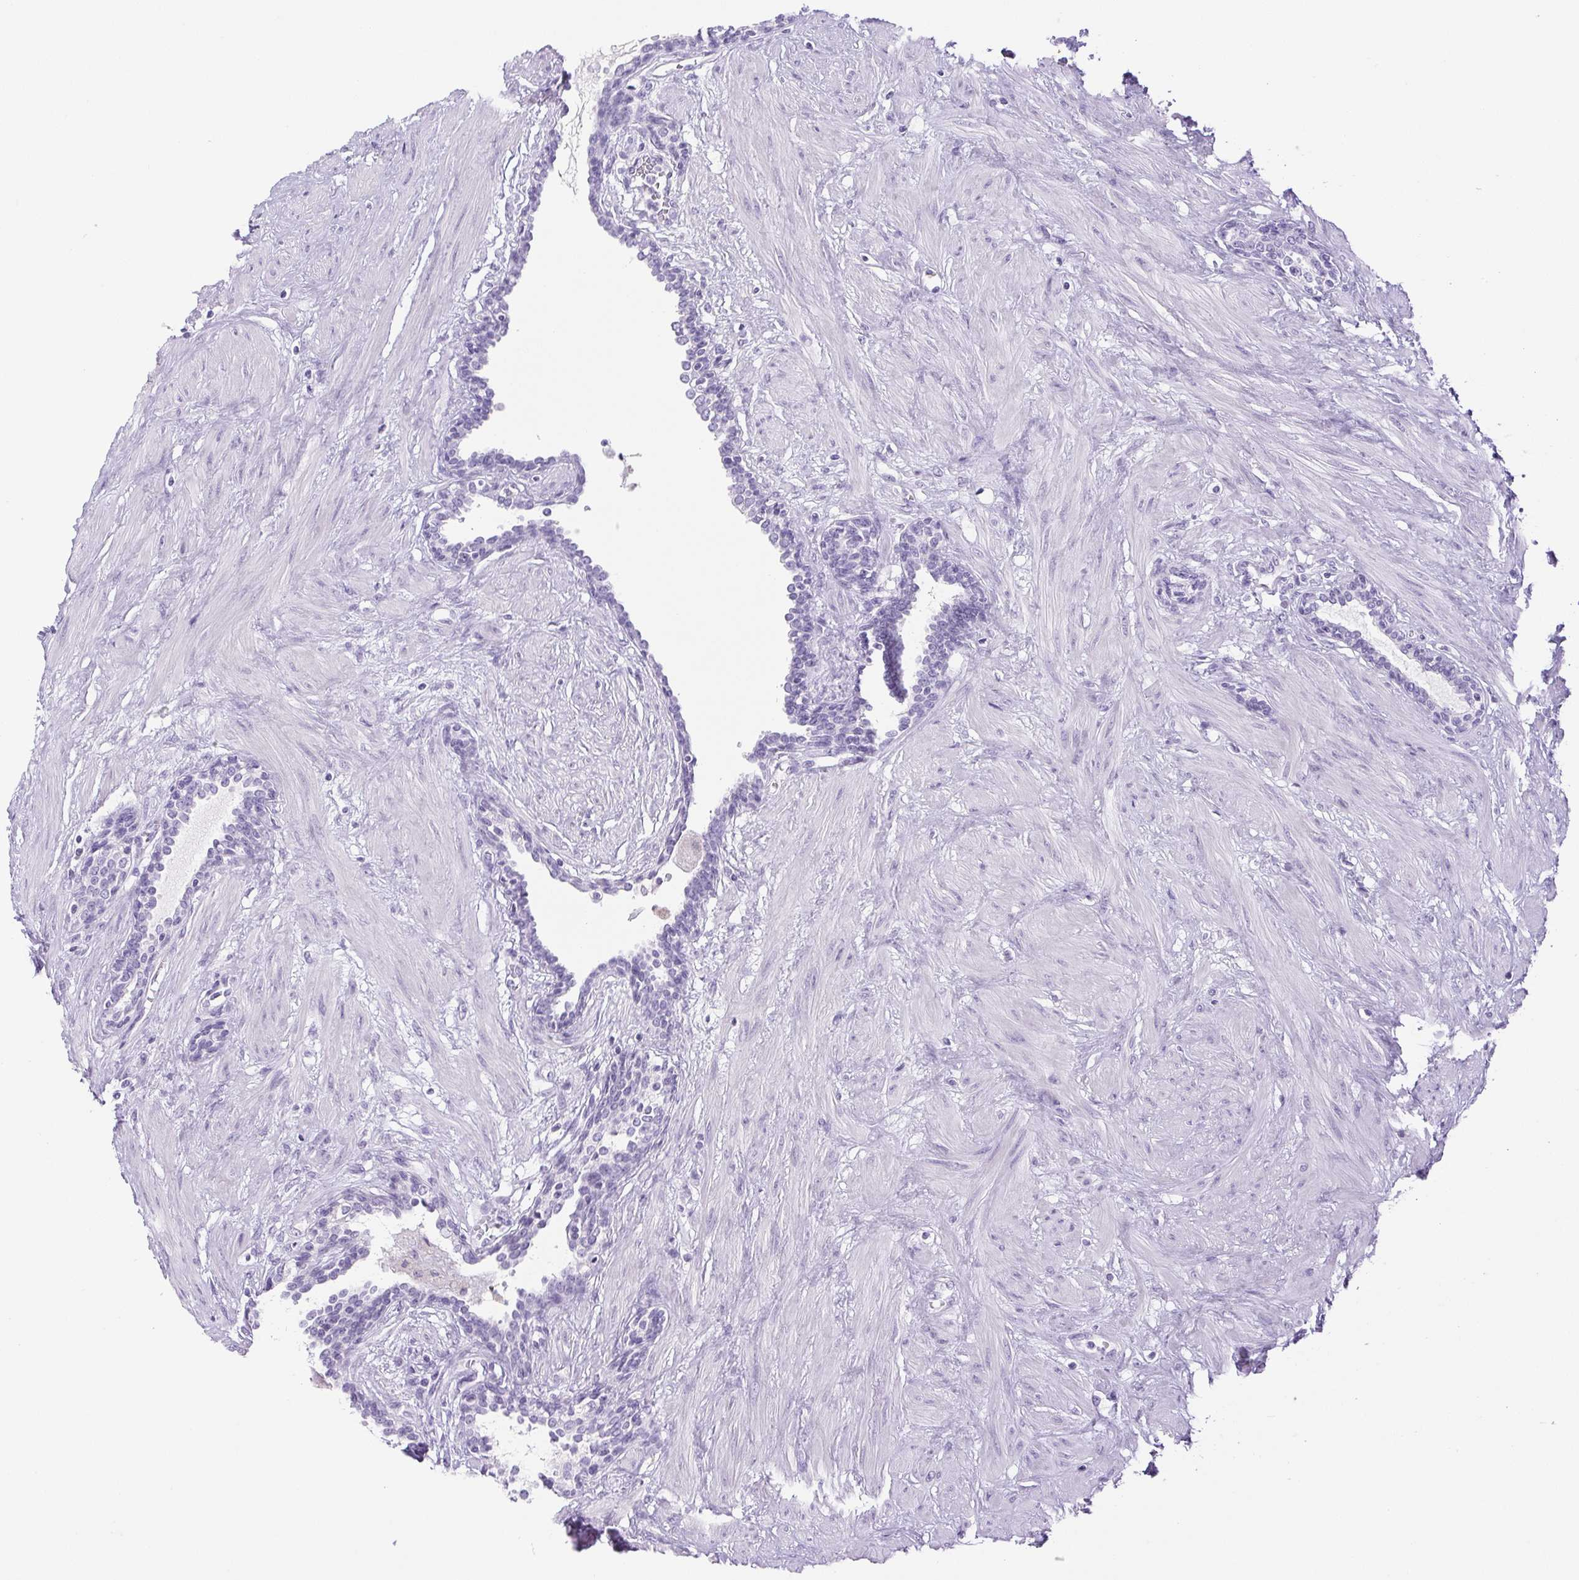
{"staining": {"intensity": "negative", "quantity": "none", "location": "none"}, "tissue": "prostate", "cell_type": "Glandular cells", "image_type": "normal", "snomed": [{"axis": "morphology", "description": "Normal tissue, NOS"}, {"axis": "topography", "description": "Prostate"}], "caption": "Immunohistochemistry (IHC) micrograph of normal prostate: human prostate stained with DAB demonstrates no significant protein positivity in glandular cells. (DAB (3,3'-diaminobenzidine) immunohistochemistry, high magnification).", "gene": "HLA", "patient": {"sex": "male", "age": 55}}